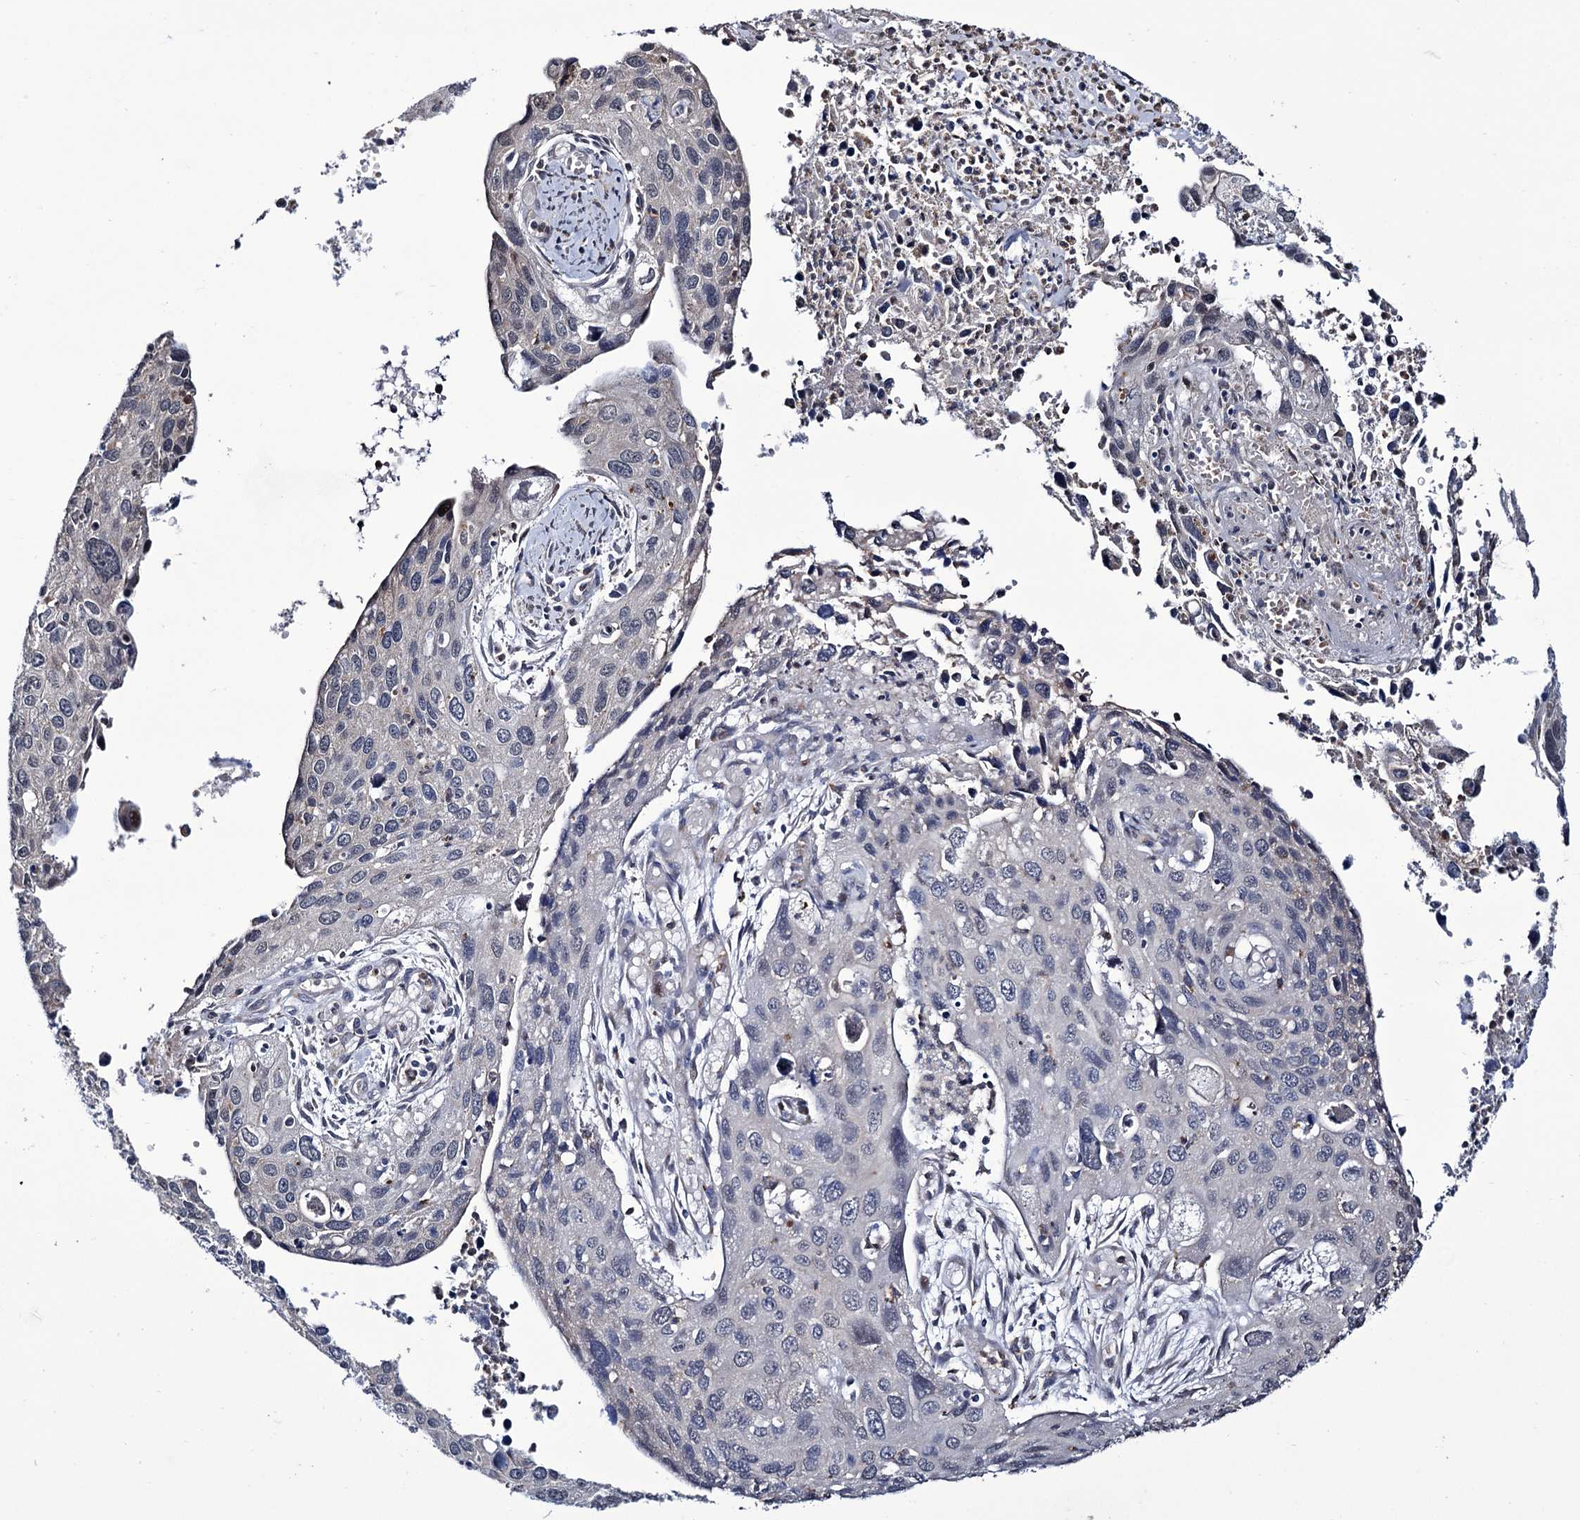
{"staining": {"intensity": "negative", "quantity": "none", "location": "none"}, "tissue": "cervical cancer", "cell_type": "Tumor cells", "image_type": "cancer", "snomed": [{"axis": "morphology", "description": "Squamous cell carcinoma, NOS"}, {"axis": "topography", "description": "Cervix"}], "caption": "Tumor cells are negative for protein expression in human cervical cancer.", "gene": "TUBGCP5", "patient": {"sex": "female", "age": 55}}